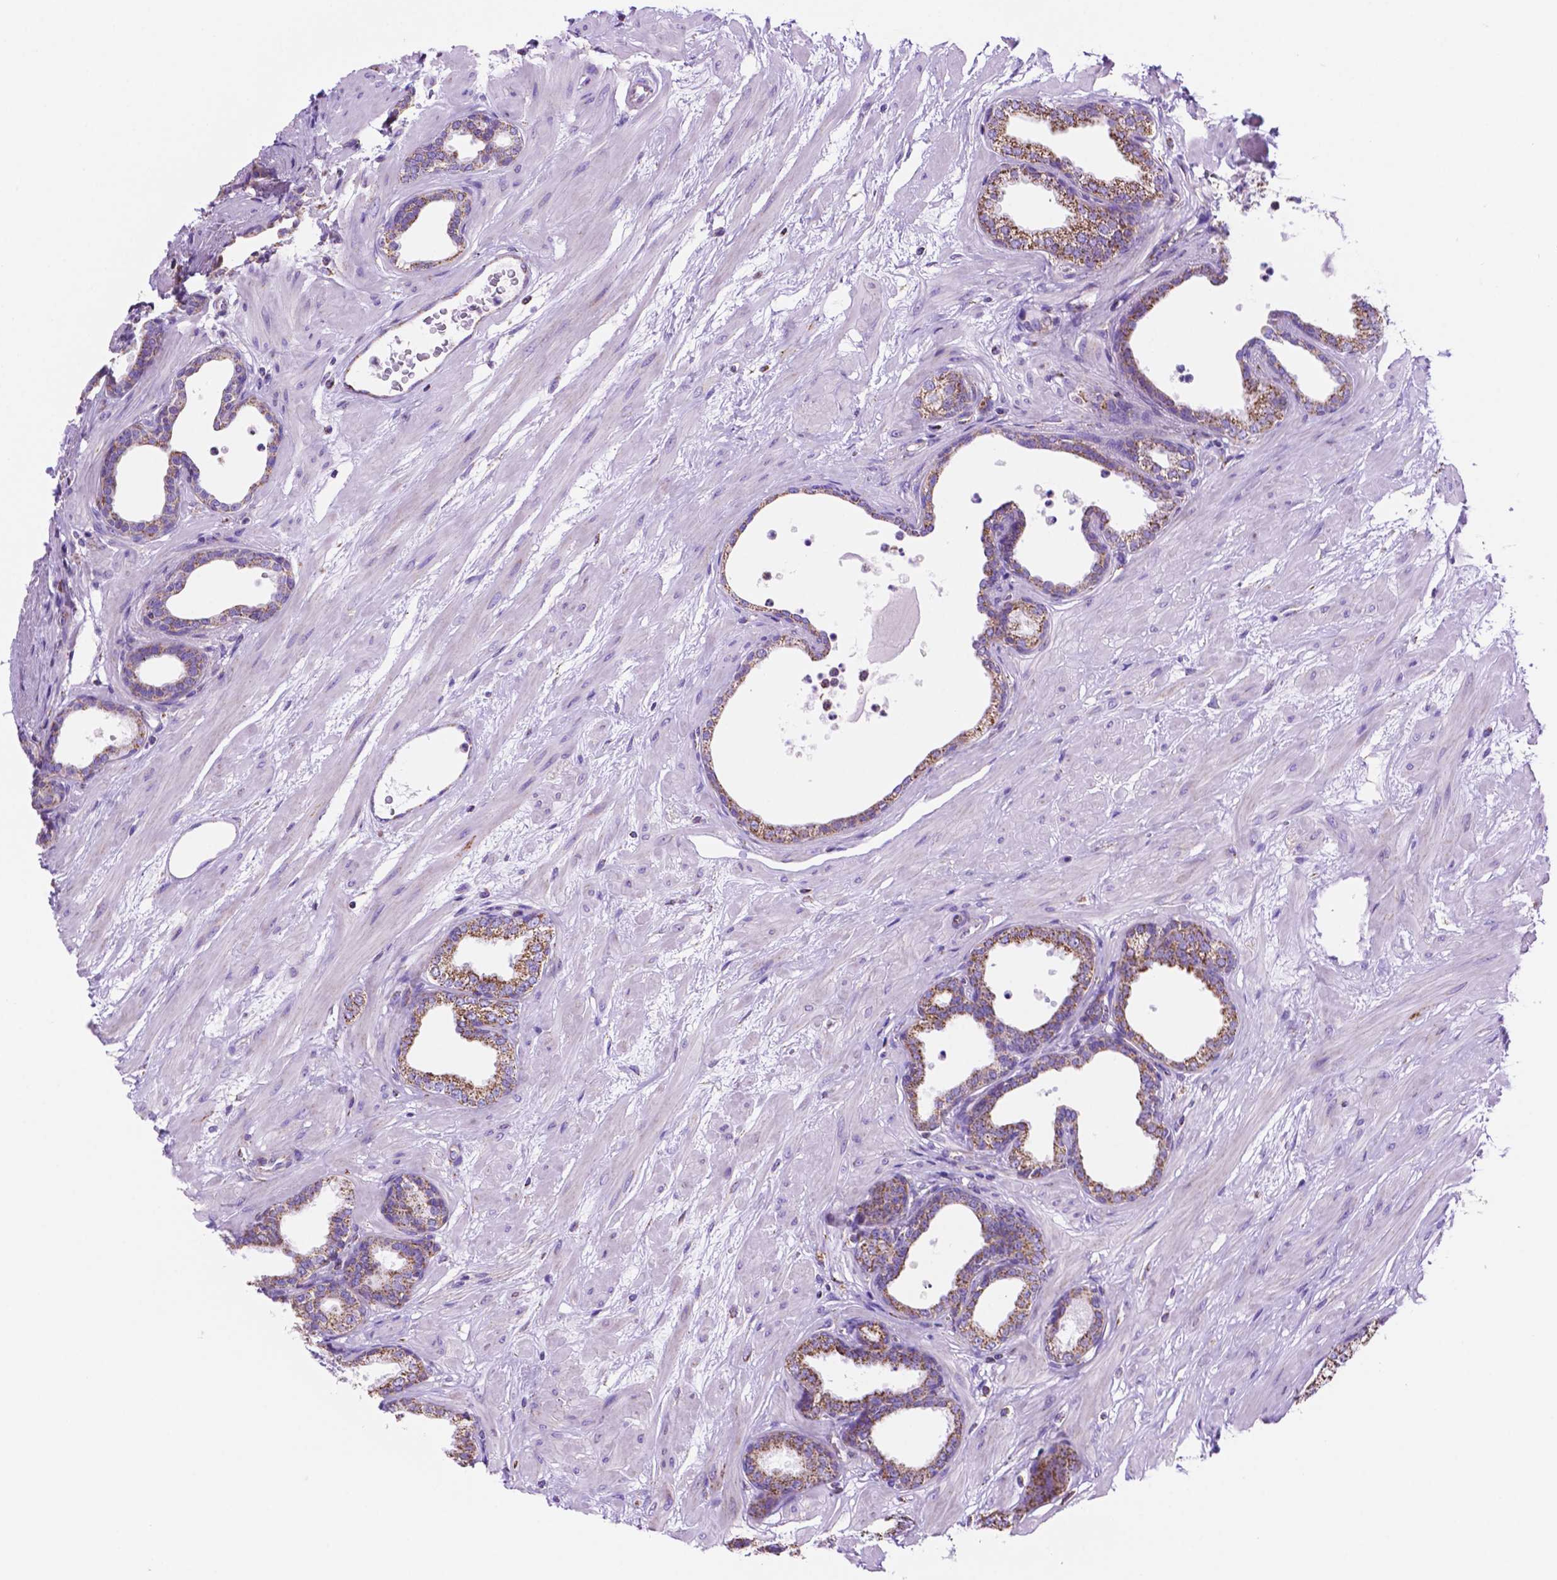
{"staining": {"intensity": "moderate", "quantity": "25%-75%", "location": "cytoplasmic/membranous"}, "tissue": "prostate", "cell_type": "Glandular cells", "image_type": "normal", "snomed": [{"axis": "morphology", "description": "Normal tissue, NOS"}, {"axis": "topography", "description": "Prostate"}], "caption": "An immunohistochemistry (IHC) image of benign tissue is shown. Protein staining in brown shows moderate cytoplasmic/membranous positivity in prostate within glandular cells.", "gene": "GDPD5", "patient": {"sex": "male", "age": 37}}